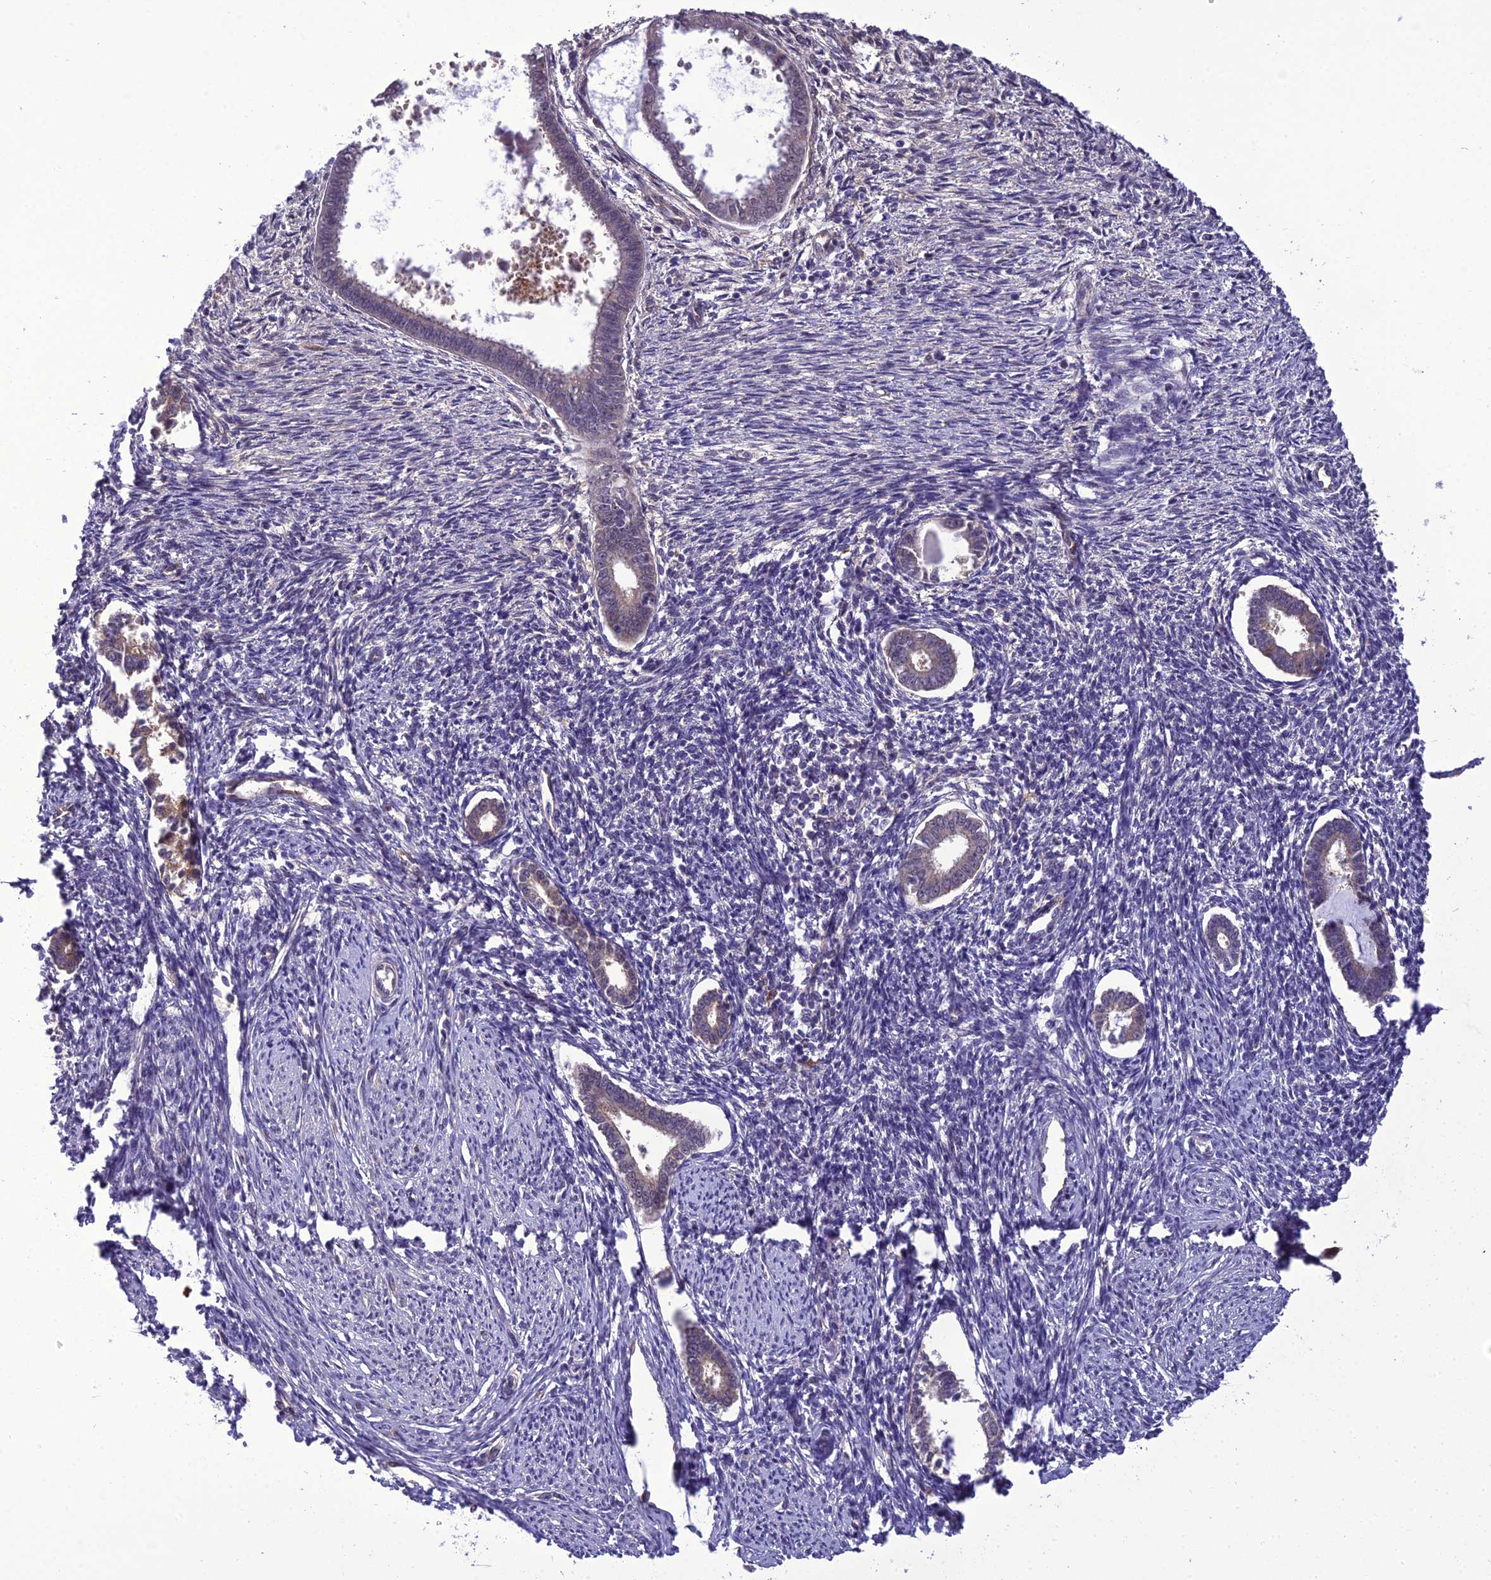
{"staining": {"intensity": "negative", "quantity": "none", "location": "none"}, "tissue": "endometrium", "cell_type": "Cells in endometrial stroma", "image_type": "normal", "snomed": [{"axis": "morphology", "description": "Normal tissue, NOS"}, {"axis": "topography", "description": "Endometrium"}], "caption": "Protein analysis of benign endometrium demonstrates no significant staining in cells in endometrial stroma. (Brightfield microscopy of DAB (3,3'-diaminobenzidine) immunohistochemistry at high magnification).", "gene": "BORCS6", "patient": {"sex": "female", "age": 56}}